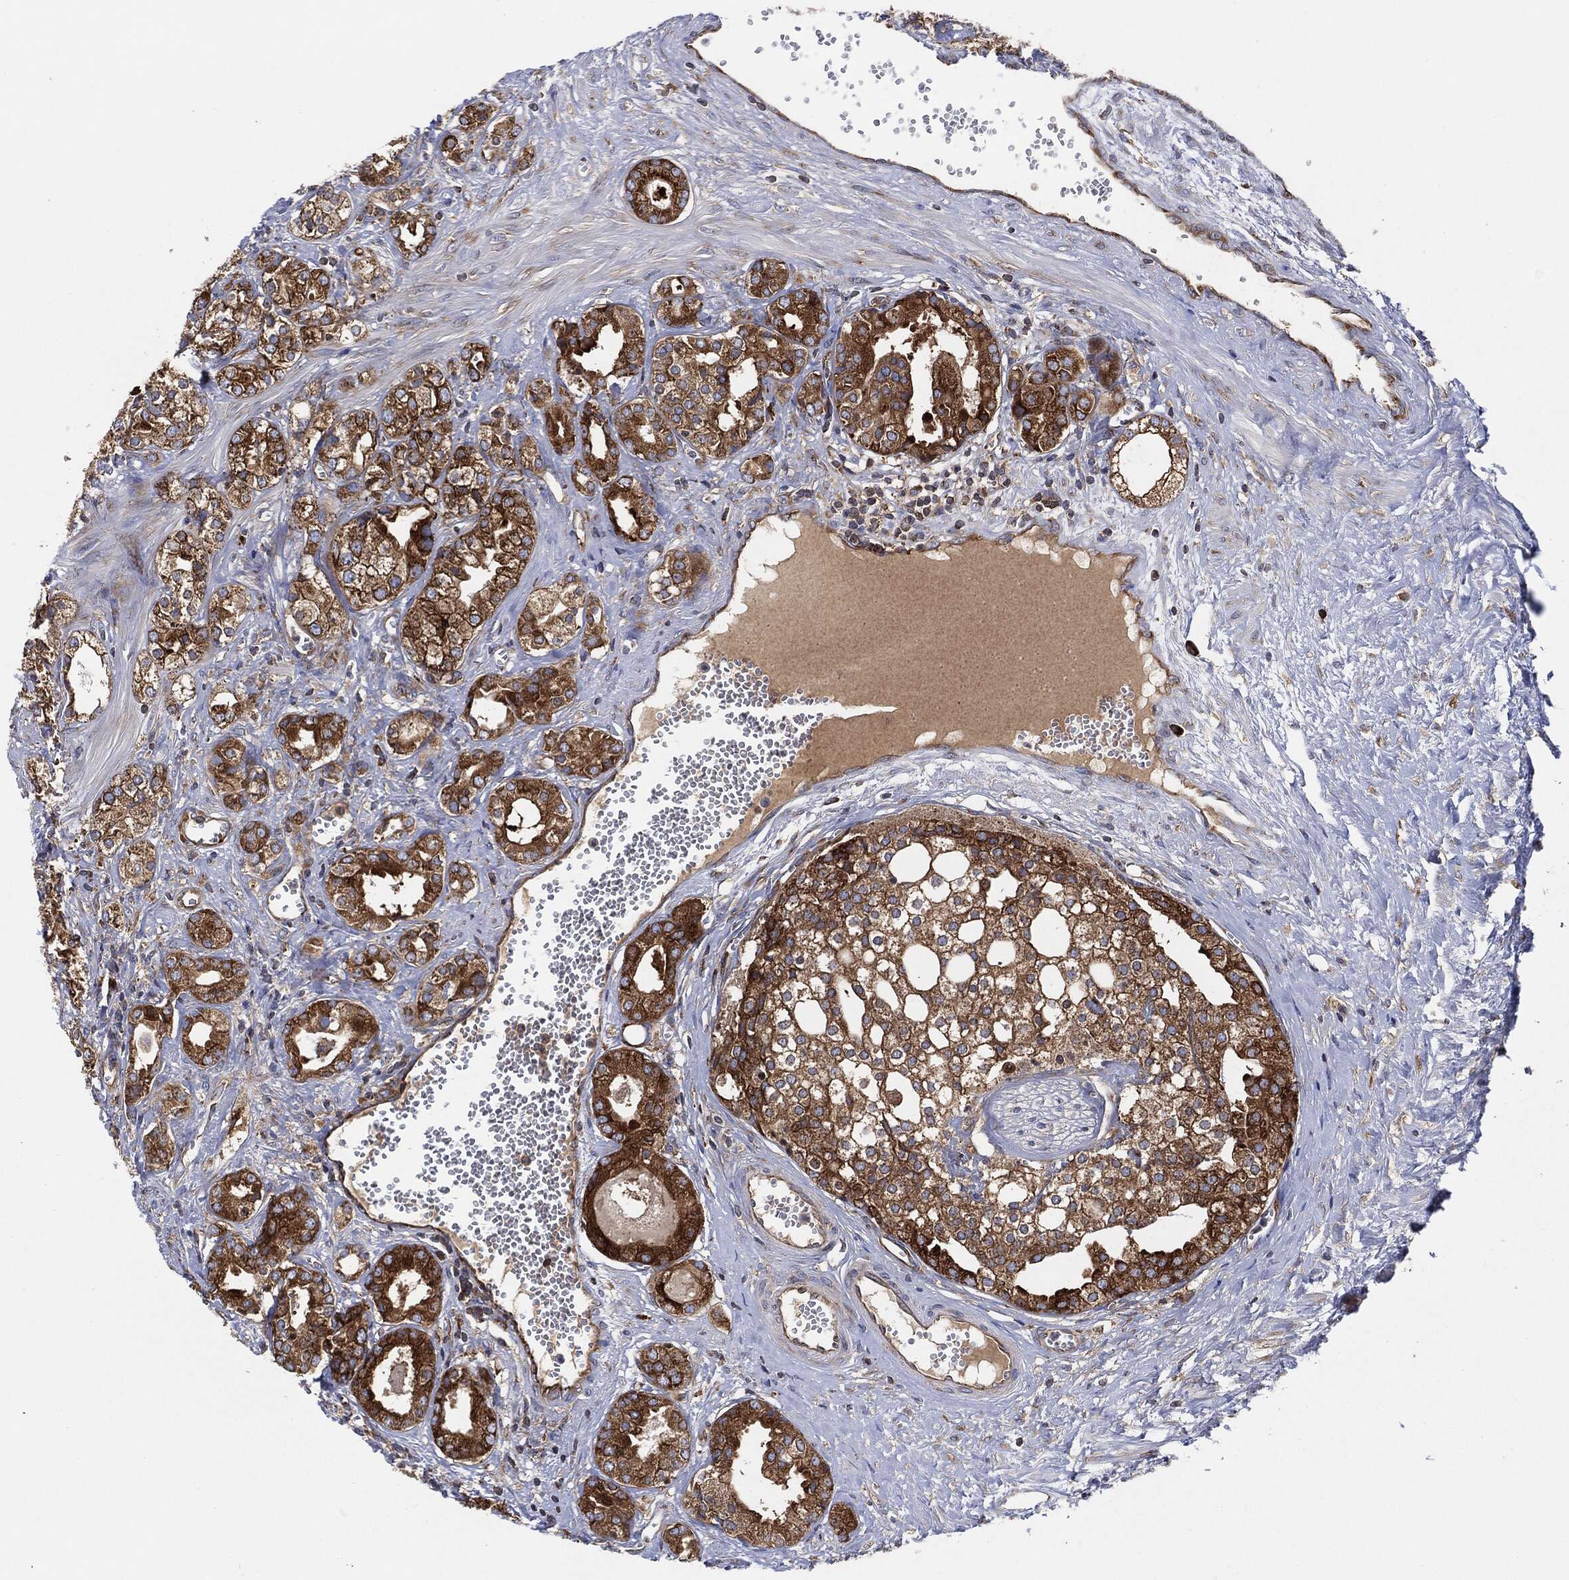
{"staining": {"intensity": "moderate", "quantity": ">75%", "location": "cytoplasmic/membranous"}, "tissue": "prostate cancer", "cell_type": "Tumor cells", "image_type": "cancer", "snomed": [{"axis": "morphology", "description": "Adenocarcinoma, NOS"}, {"axis": "topography", "description": "Prostate and seminal vesicle, NOS"}, {"axis": "topography", "description": "Prostate"}], "caption": "Tumor cells reveal medium levels of moderate cytoplasmic/membranous expression in approximately >75% of cells in adenocarcinoma (prostate). Ihc stains the protein of interest in brown and the nuclei are stained blue.", "gene": "EIF2S2", "patient": {"sex": "male", "age": 62}}